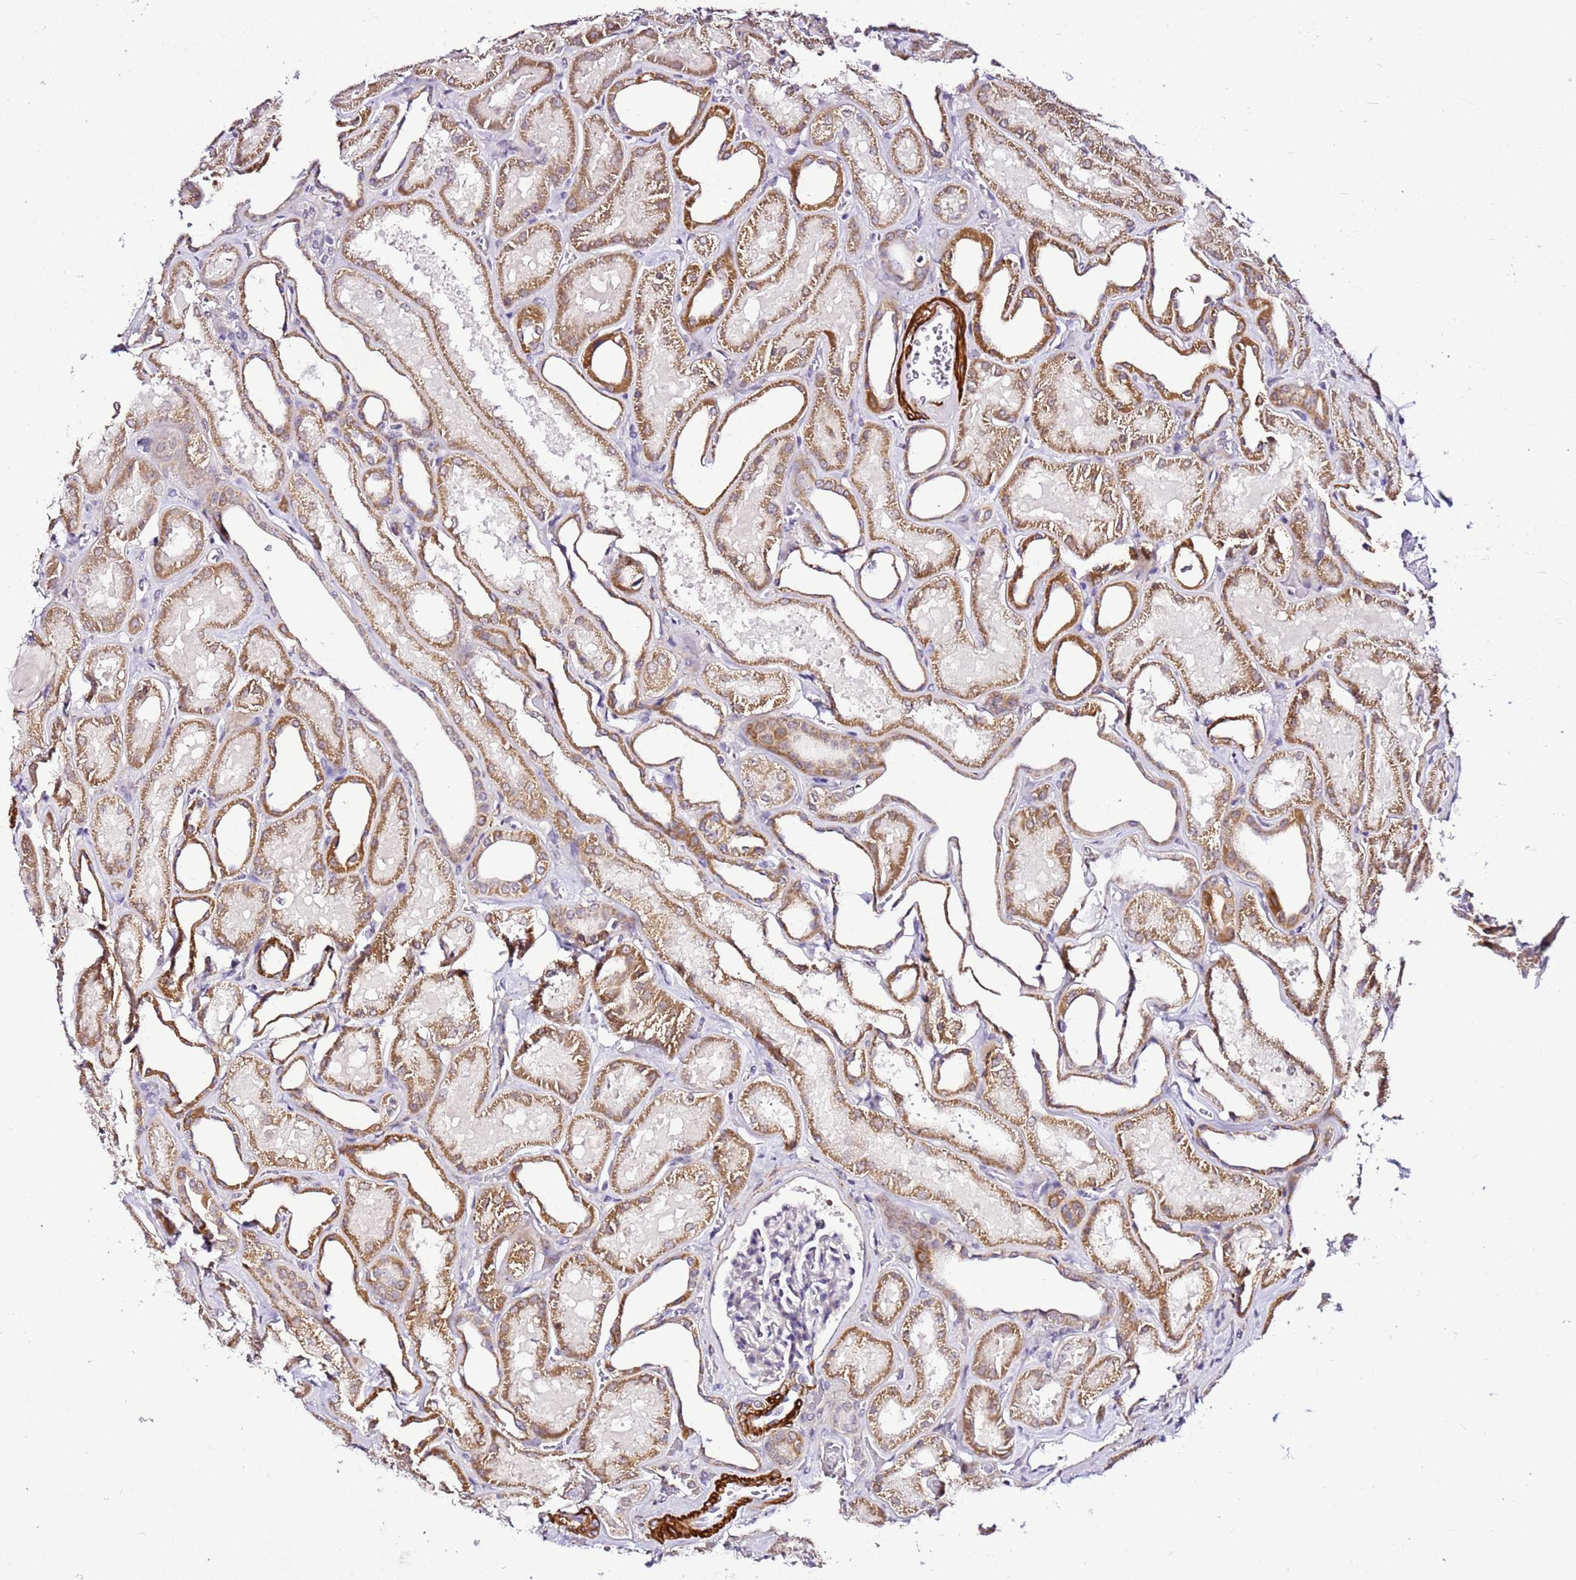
{"staining": {"intensity": "negative", "quantity": "none", "location": "none"}, "tissue": "kidney", "cell_type": "Cells in glomeruli", "image_type": "normal", "snomed": [{"axis": "morphology", "description": "Normal tissue, NOS"}, {"axis": "morphology", "description": "Adenocarcinoma, NOS"}, {"axis": "topography", "description": "Kidney"}], "caption": "An image of human kidney is negative for staining in cells in glomeruli. (DAB immunohistochemistry with hematoxylin counter stain).", "gene": "SMIM4", "patient": {"sex": "female", "age": 68}}